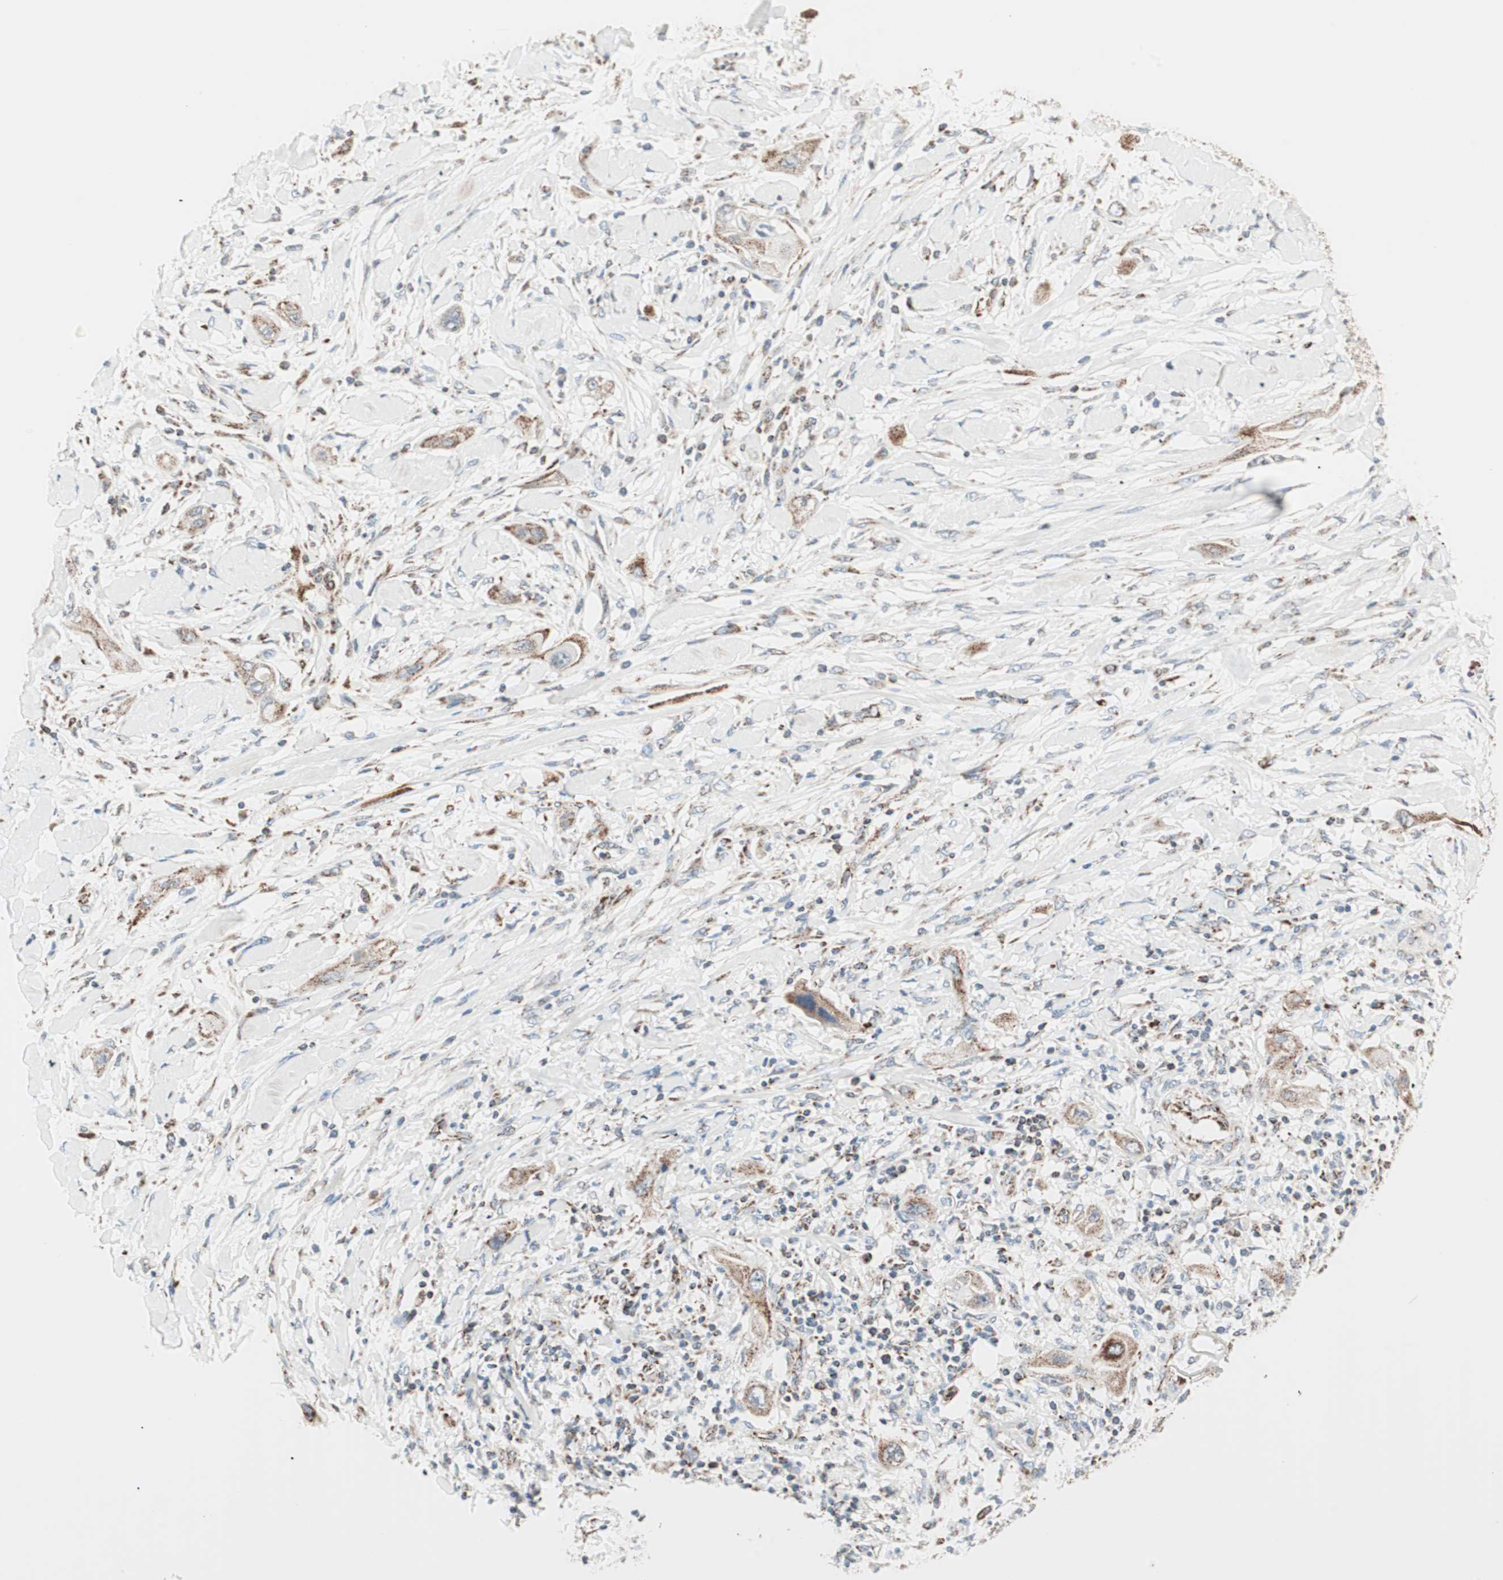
{"staining": {"intensity": "moderate", "quantity": ">75%", "location": "cytoplasmic/membranous"}, "tissue": "lung cancer", "cell_type": "Tumor cells", "image_type": "cancer", "snomed": [{"axis": "morphology", "description": "Squamous cell carcinoma, NOS"}, {"axis": "topography", "description": "Lung"}], "caption": "IHC image of neoplastic tissue: human squamous cell carcinoma (lung) stained using IHC reveals medium levels of moderate protein expression localized specifically in the cytoplasmic/membranous of tumor cells, appearing as a cytoplasmic/membranous brown color.", "gene": "TOMM20", "patient": {"sex": "female", "age": 47}}